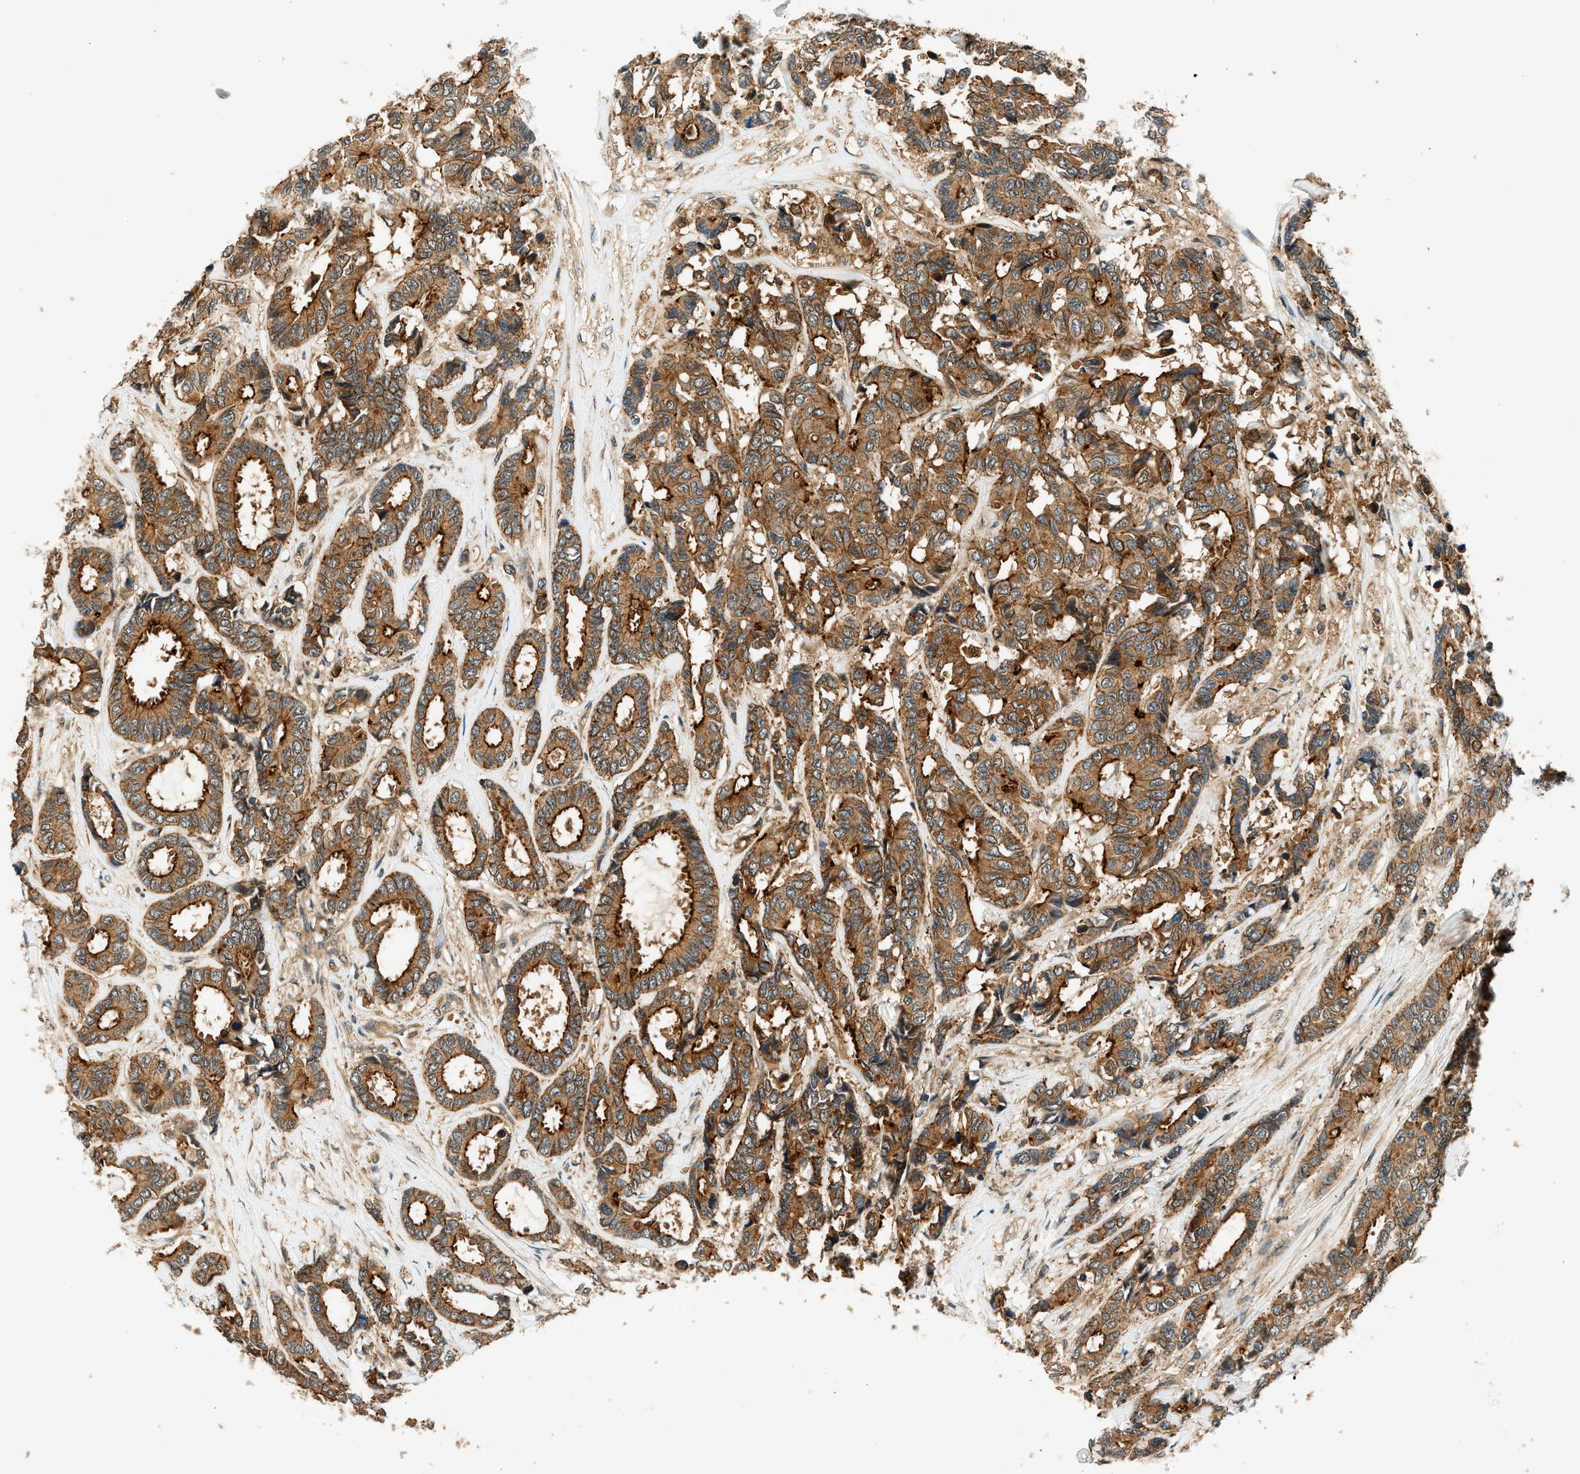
{"staining": {"intensity": "strong", "quantity": ">75%", "location": "cytoplasmic/membranous"}, "tissue": "breast cancer", "cell_type": "Tumor cells", "image_type": "cancer", "snomed": [{"axis": "morphology", "description": "Duct carcinoma"}, {"axis": "topography", "description": "Breast"}], "caption": "Breast cancer stained with a protein marker demonstrates strong staining in tumor cells.", "gene": "ARHGEF11", "patient": {"sex": "female", "age": 87}}